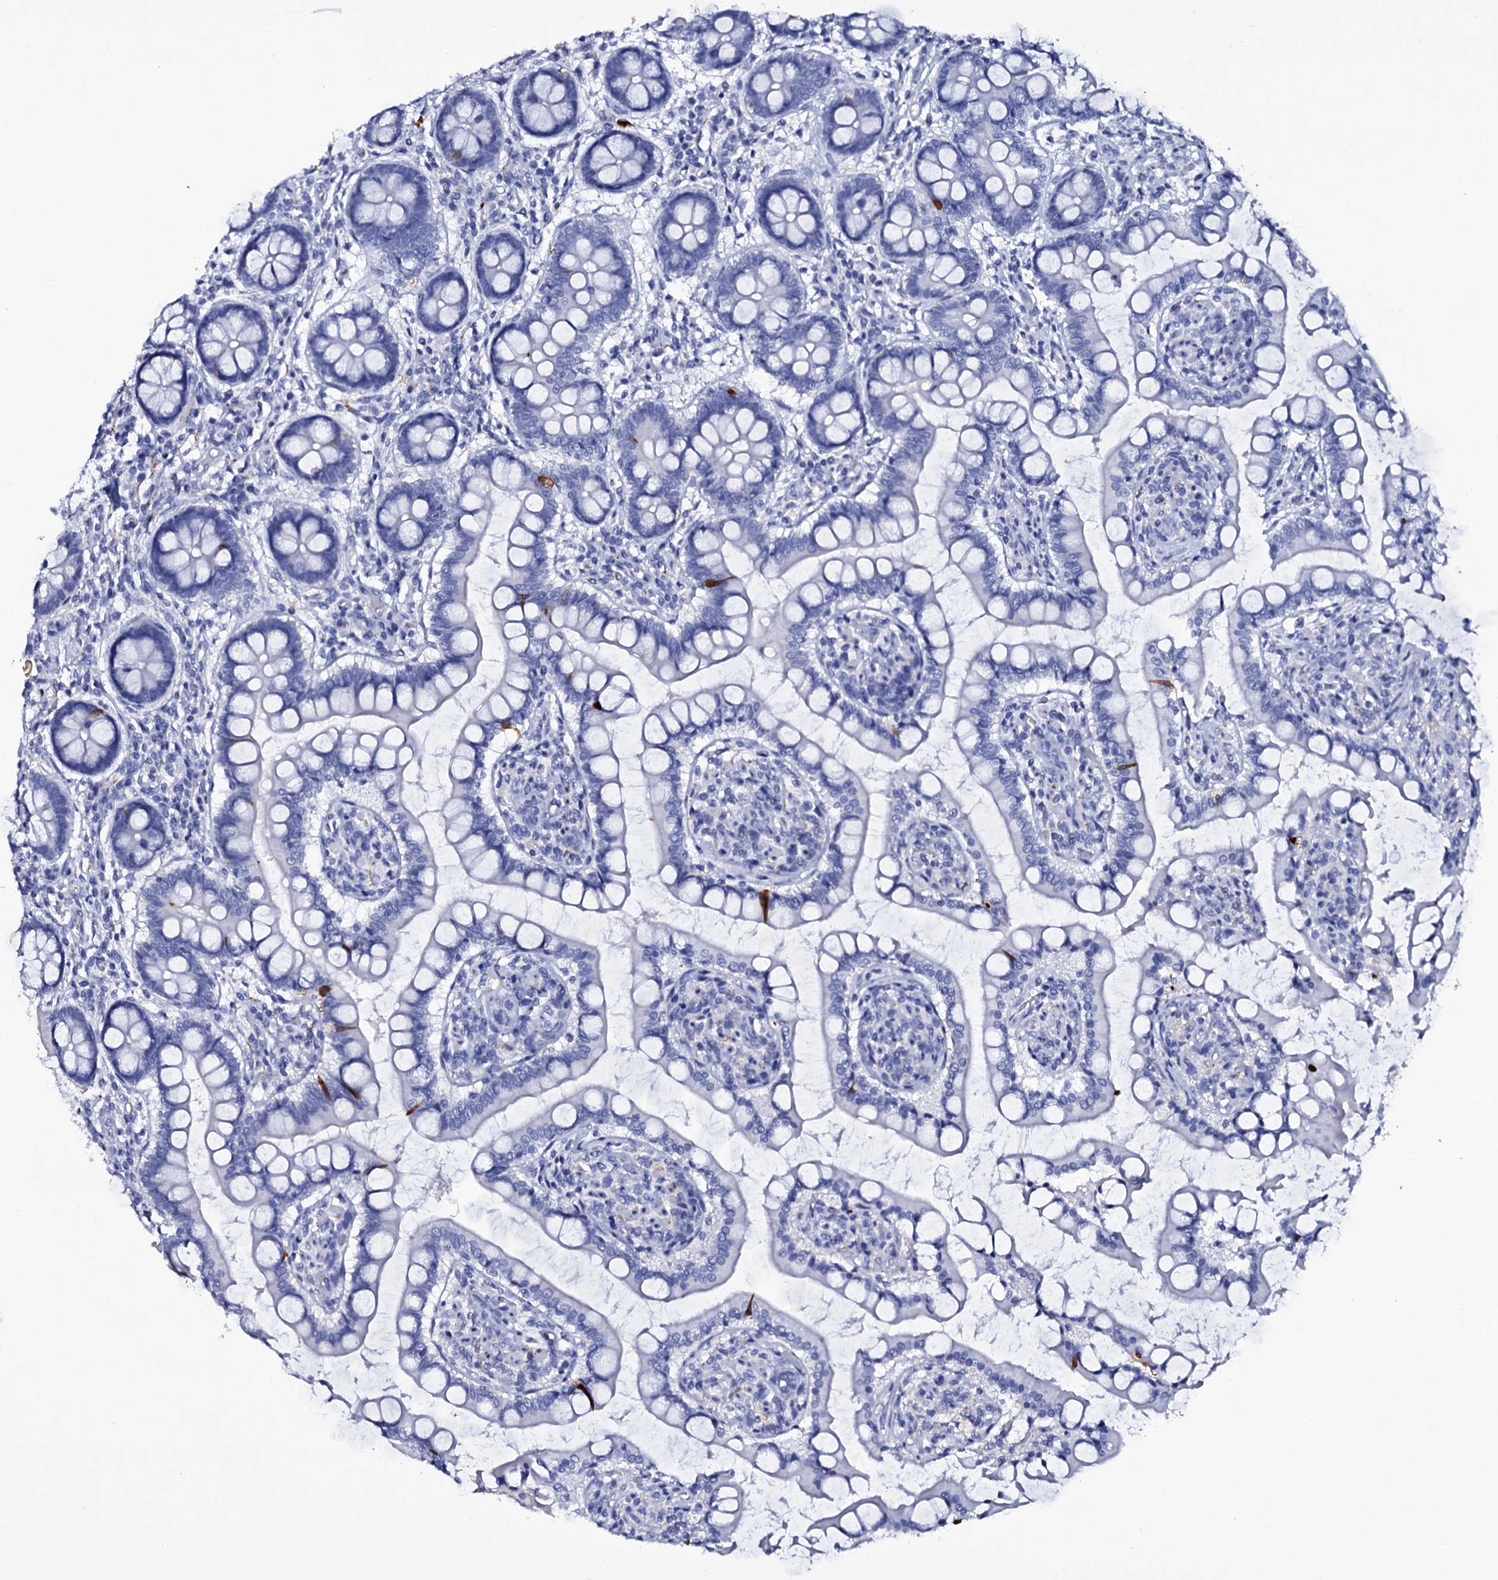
{"staining": {"intensity": "moderate", "quantity": "<25%", "location": "cytoplasmic/membranous"}, "tissue": "small intestine", "cell_type": "Glandular cells", "image_type": "normal", "snomed": [{"axis": "morphology", "description": "Normal tissue, NOS"}, {"axis": "topography", "description": "Small intestine"}], "caption": "Immunohistochemistry (IHC) micrograph of normal small intestine: human small intestine stained using immunohistochemistry (IHC) shows low levels of moderate protein expression localized specifically in the cytoplasmic/membranous of glandular cells, appearing as a cytoplasmic/membranous brown color.", "gene": "ITPRID2", "patient": {"sex": "male", "age": 52}}